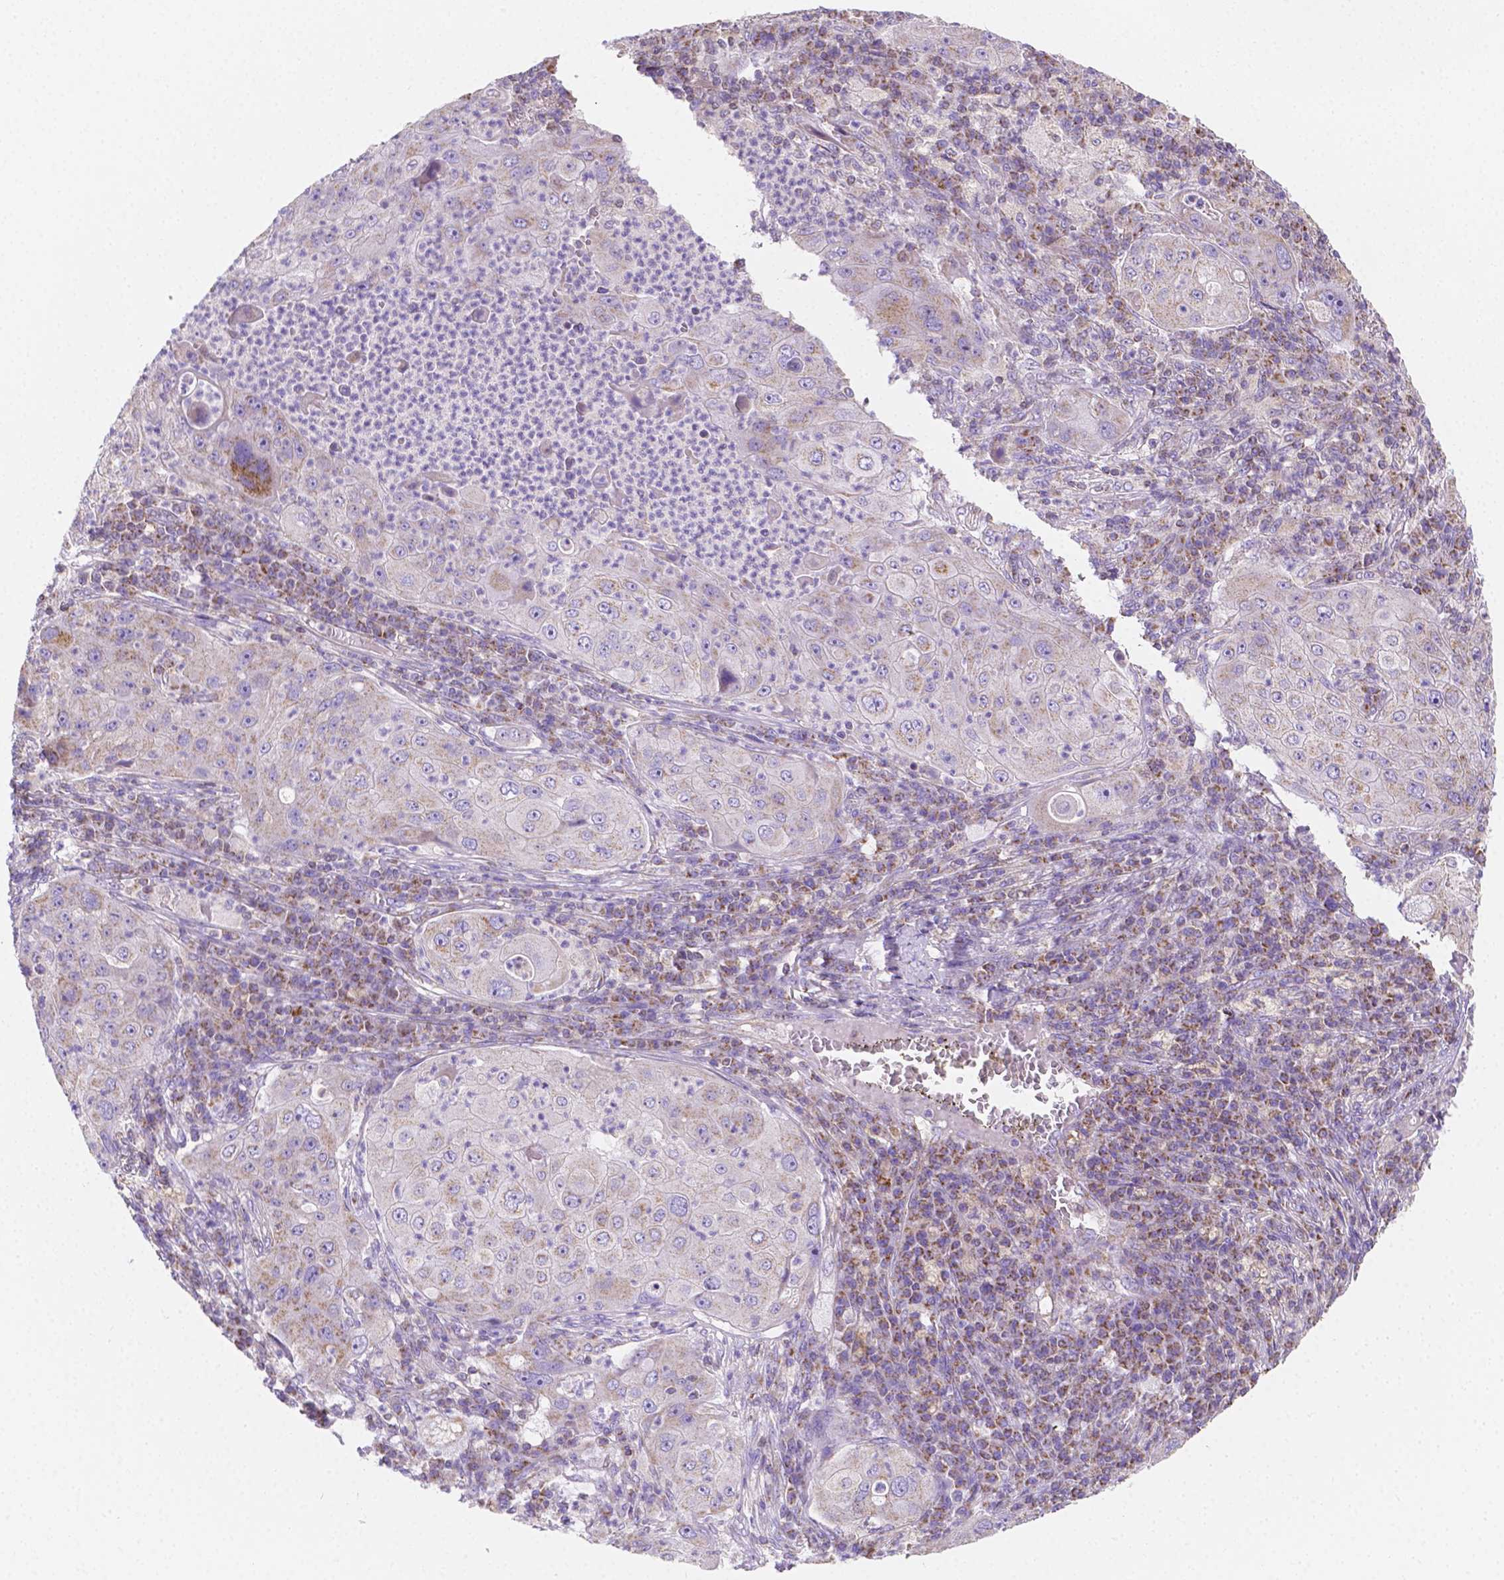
{"staining": {"intensity": "weak", "quantity": "25%-75%", "location": "cytoplasmic/membranous"}, "tissue": "lung cancer", "cell_type": "Tumor cells", "image_type": "cancer", "snomed": [{"axis": "morphology", "description": "Squamous cell carcinoma, NOS"}, {"axis": "topography", "description": "Lung"}], "caption": "A histopathology image of human lung cancer (squamous cell carcinoma) stained for a protein shows weak cytoplasmic/membranous brown staining in tumor cells. (DAB (3,3'-diaminobenzidine) IHC with brightfield microscopy, high magnification).", "gene": "SGTB", "patient": {"sex": "female", "age": 59}}